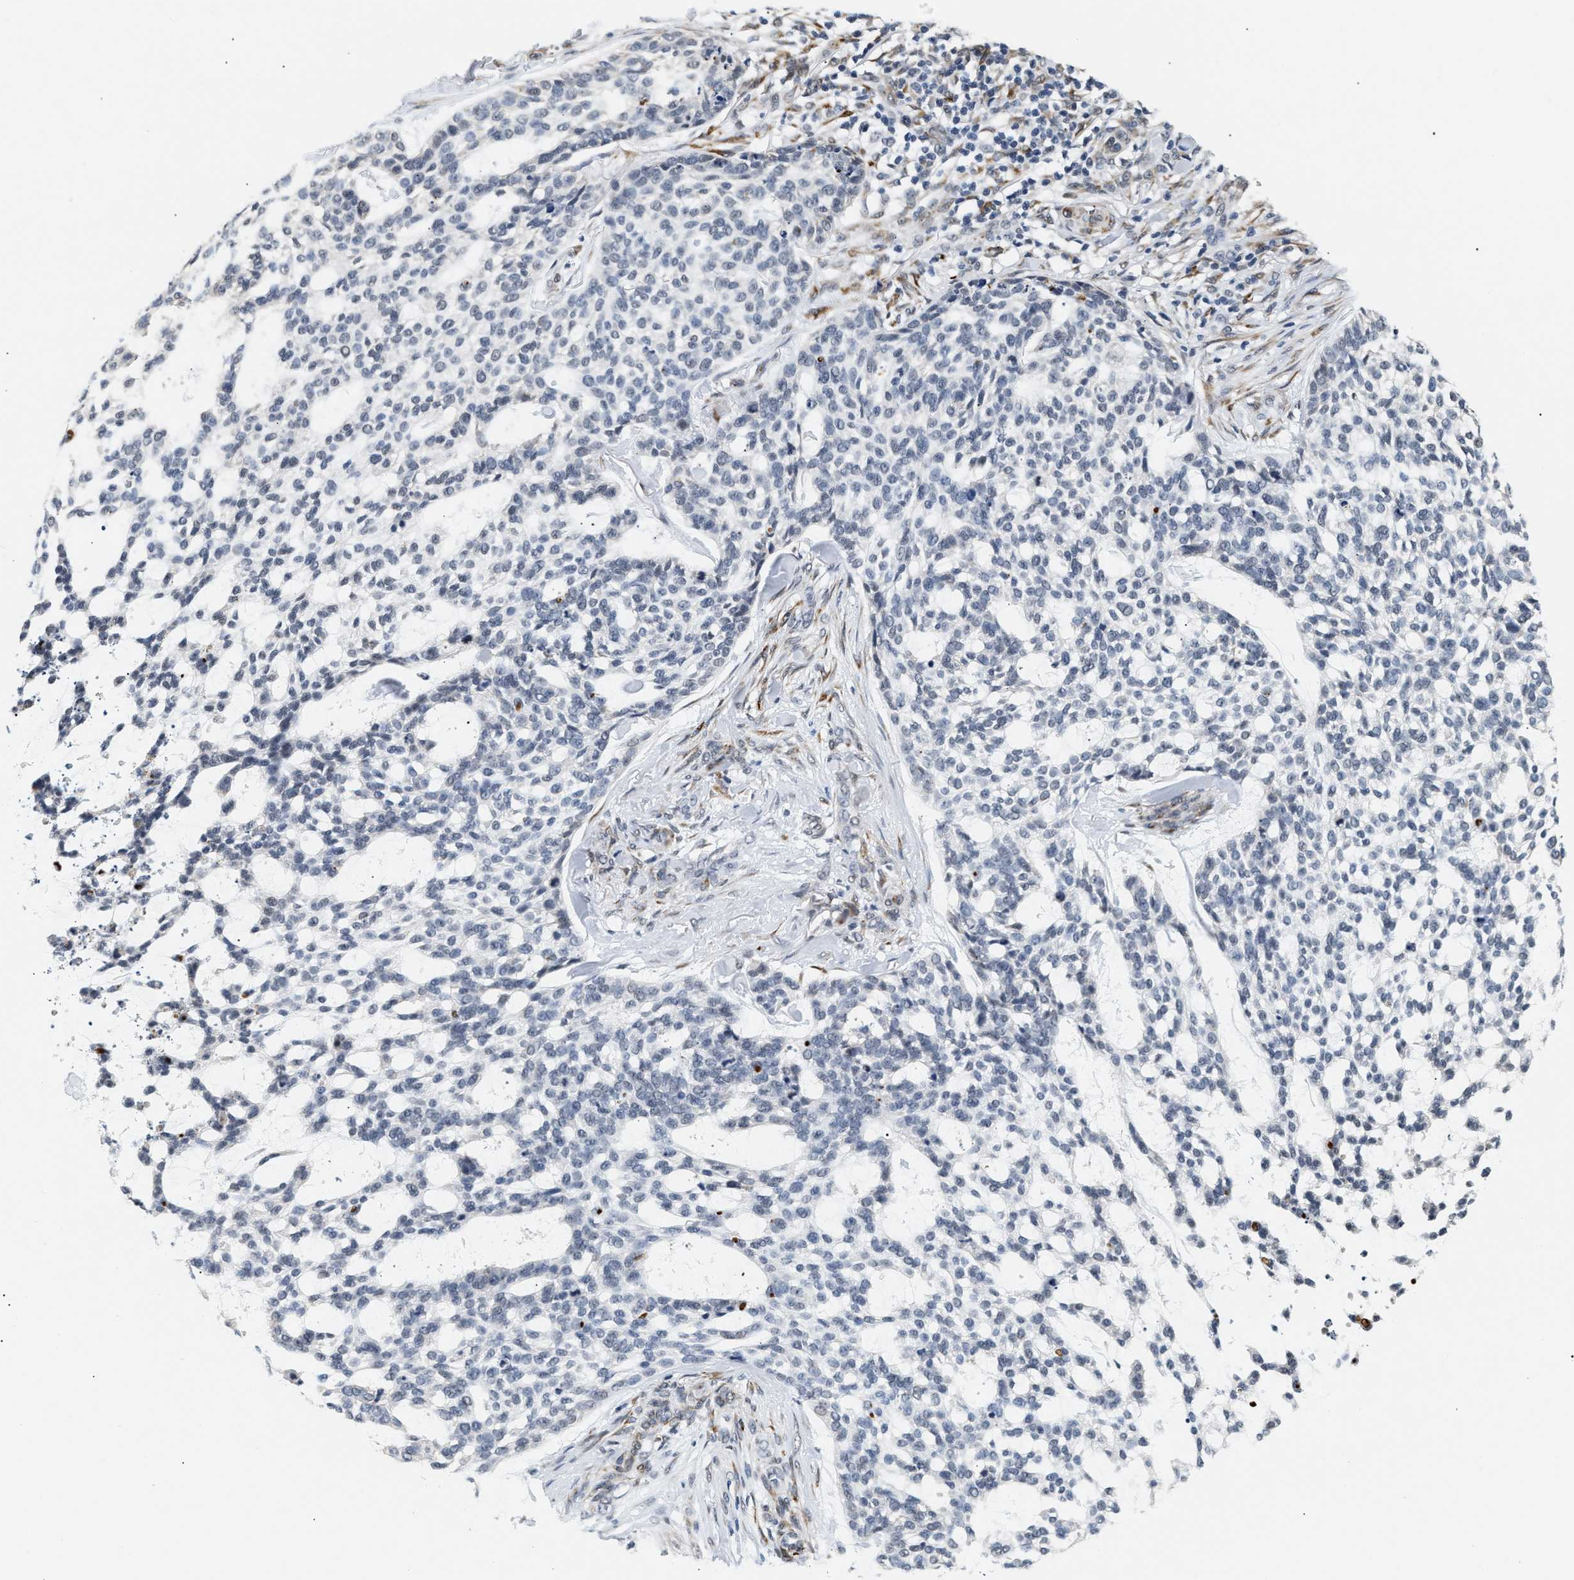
{"staining": {"intensity": "negative", "quantity": "none", "location": "none"}, "tissue": "skin cancer", "cell_type": "Tumor cells", "image_type": "cancer", "snomed": [{"axis": "morphology", "description": "Basal cell carcinoma"}, {"axis": "topography", "description": "Skin"}], "caption": "The image exhibits no staining of tumor cells in basal cell carcinoma (skin).", "gene": "THOC1", "patient": {"sex": "female", "age": 64}}